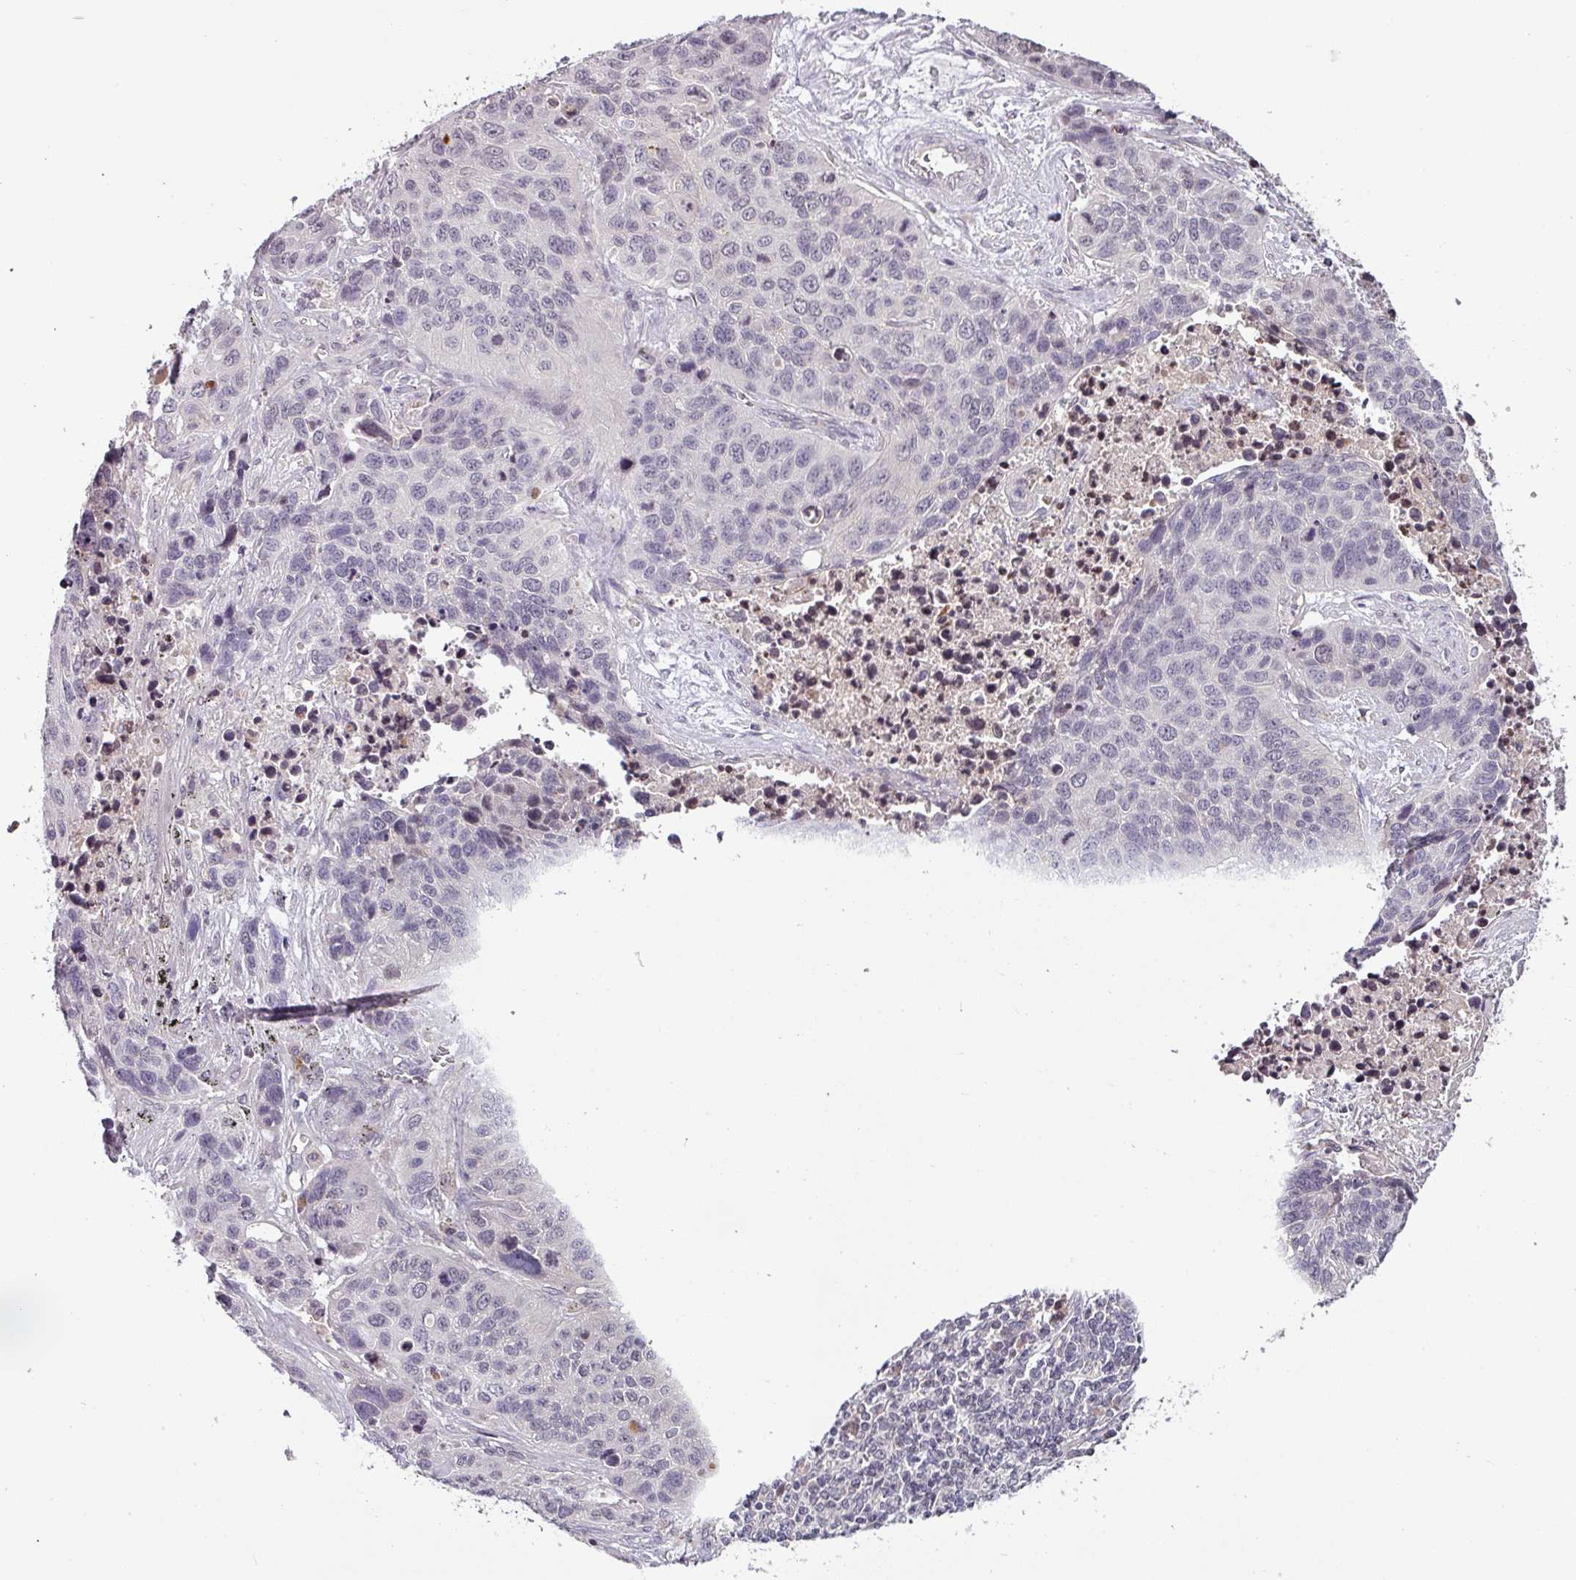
{"staining": {"intensity": "negative", "quantity": "none", "location": "none"}, "tissue": "lung cancer", "cell_type": "Tumor cells", "image_type": "cancer", "snomed": [{"axis": "morphology", "description": "Squamous cell carcinoma, NOS"}, {"axis": "topography", "description": "Lung"}], "caption": "Immunohistochemistry (IHC) of human lung squamous cell carcinoma exhibits no expression in tumor cells. (Stains: DAB (3,3'-diaminobenzidine) immunohistochemistry with hematoxylin counter stain, Microscopy: brightfield microscopy at high magnification).", "gene": "SLC5A10", "patient": {"sex": "male", "age": 62}}